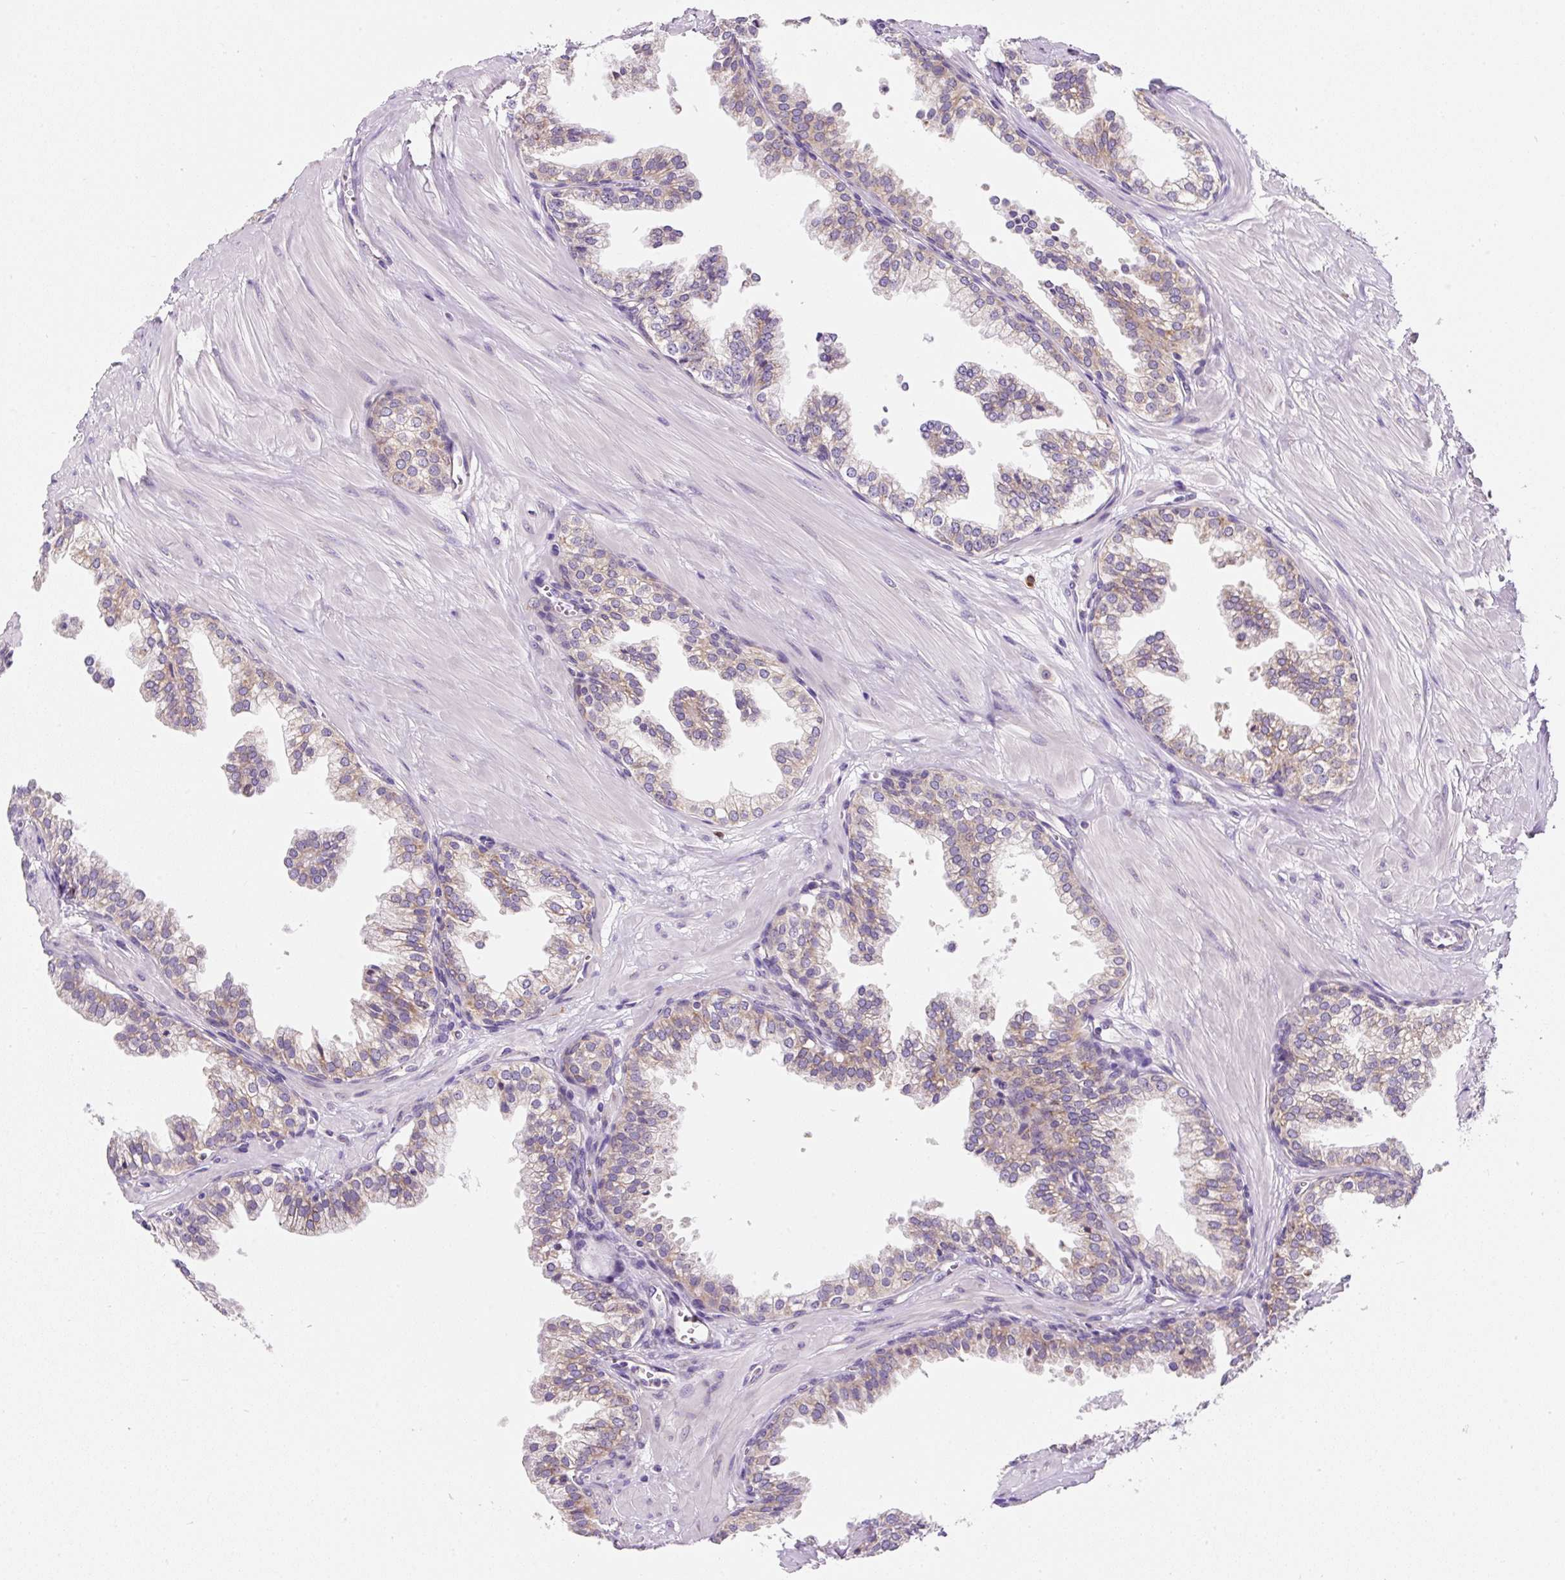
{"staining": {"intensity": "weak", "quantity": "25%-75%", "location": "cytoplasmic/membranous"}, "tissue": "prostate", "cell_type": "Glandular cells", "image_type": "normal", "snomed": [{"axis": "morphology", "description": "Normal tissue, NOS"}, {"axis": "topography", "description": "Prostate"}, {"axis": "topography", "description": "Peripheral nerve tissue"}], "caption": "A histopathology image of prostate stained for a protein reveals weak cytoplasmic/membranous brown staining in glandular cells. The protein of interest is shown in brown color, while the nuclei are stained blue.", "gene": "DDOST", "patient": {"sex": "male", "age": 55}}